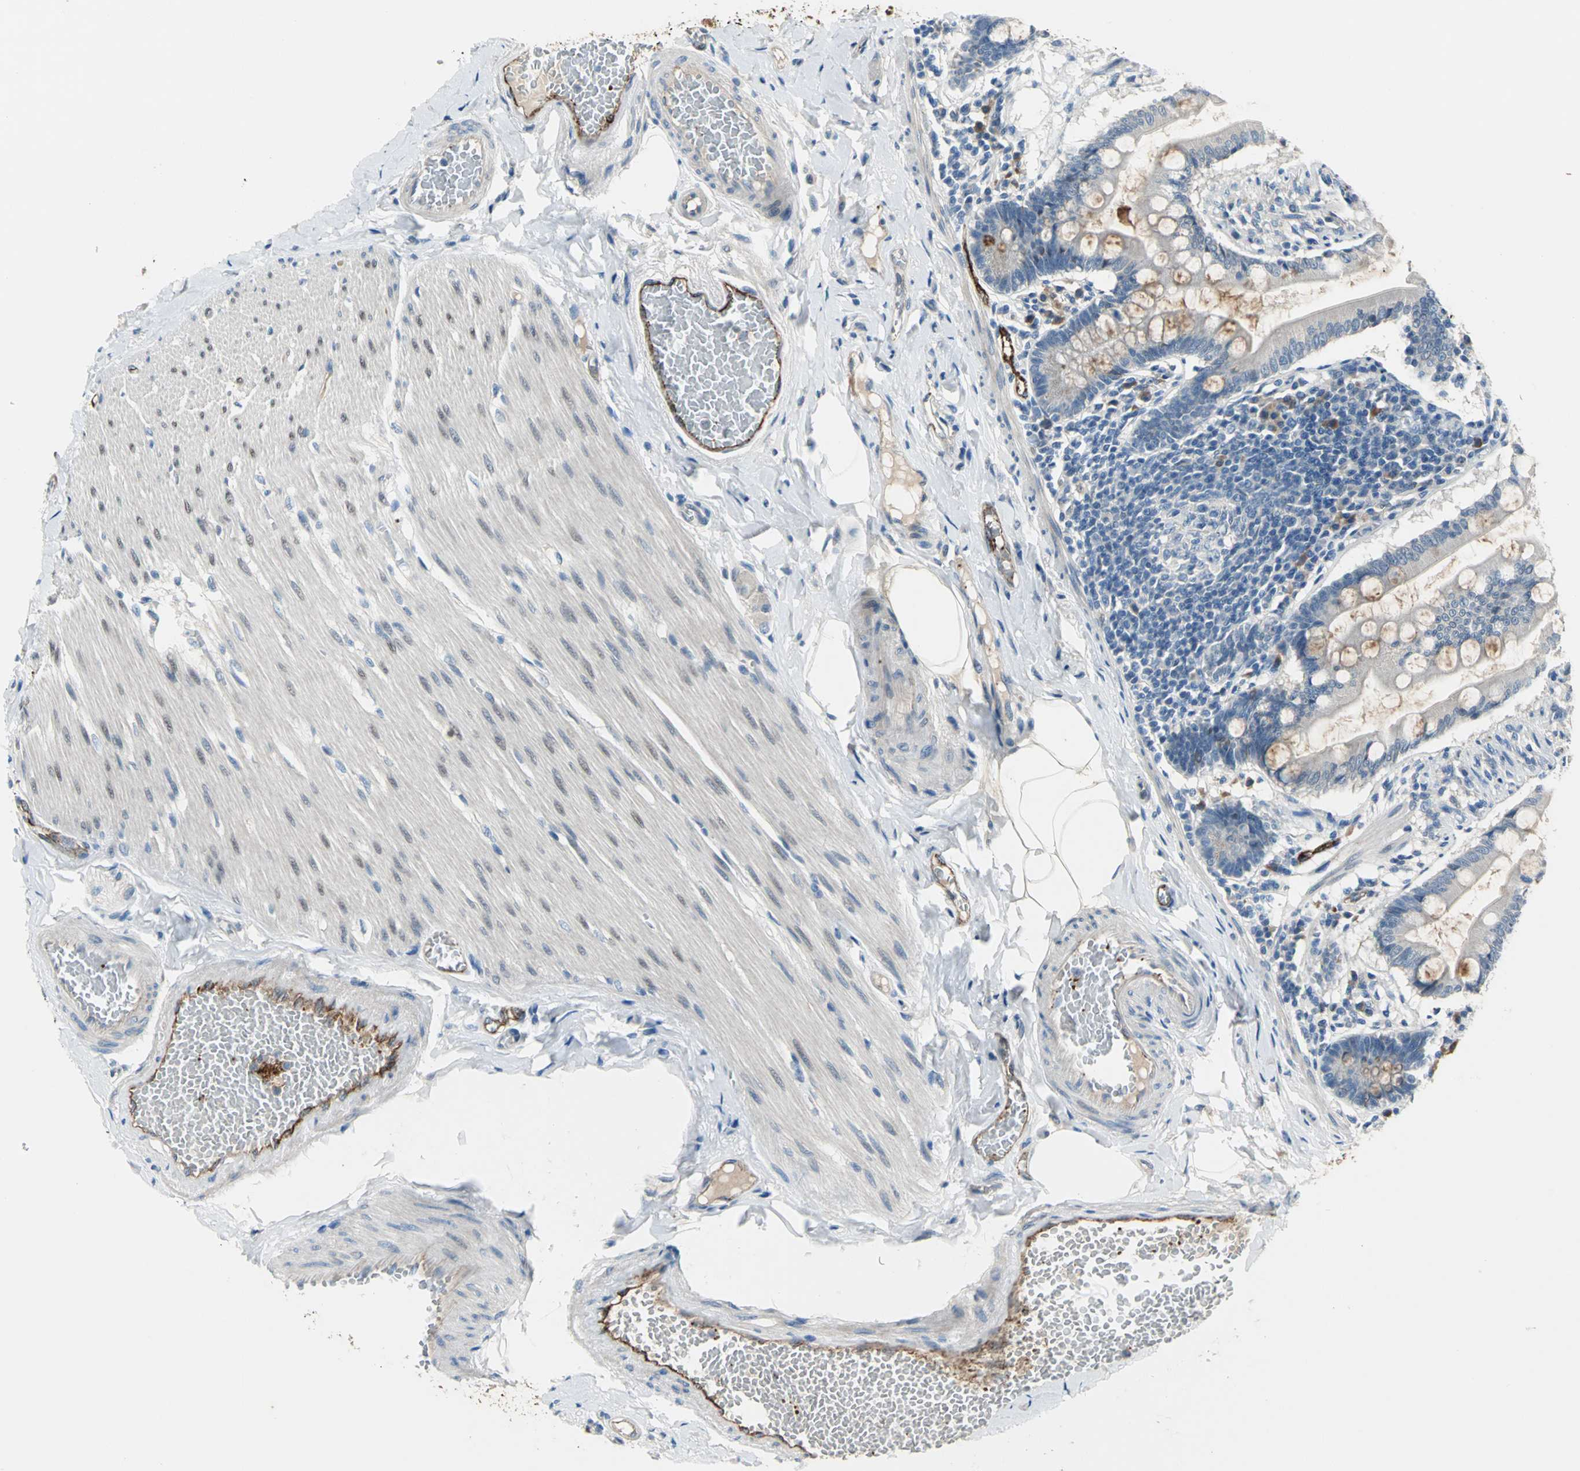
{"staining": {"intensity": "strong", "quantity": "<25%", "location": "cytoplasmic/membranous"}, "tissue": "small intestine", "cell_type": "Glandular cells", "image_type": "normal", "snomed": [{"axis": "morphology", "description": "Normal tissue, NOS"}, {"axis": "topography", "description": "Small intestine"}], "caption": "Immunohistochemical staining of unremarkable small intestine shows <25% levels of strong cytoplasmic/membranous protein expression in about <25% of glandular cells.", "gene": "SELP", "patient": {"sex": "male", "age": 41}}